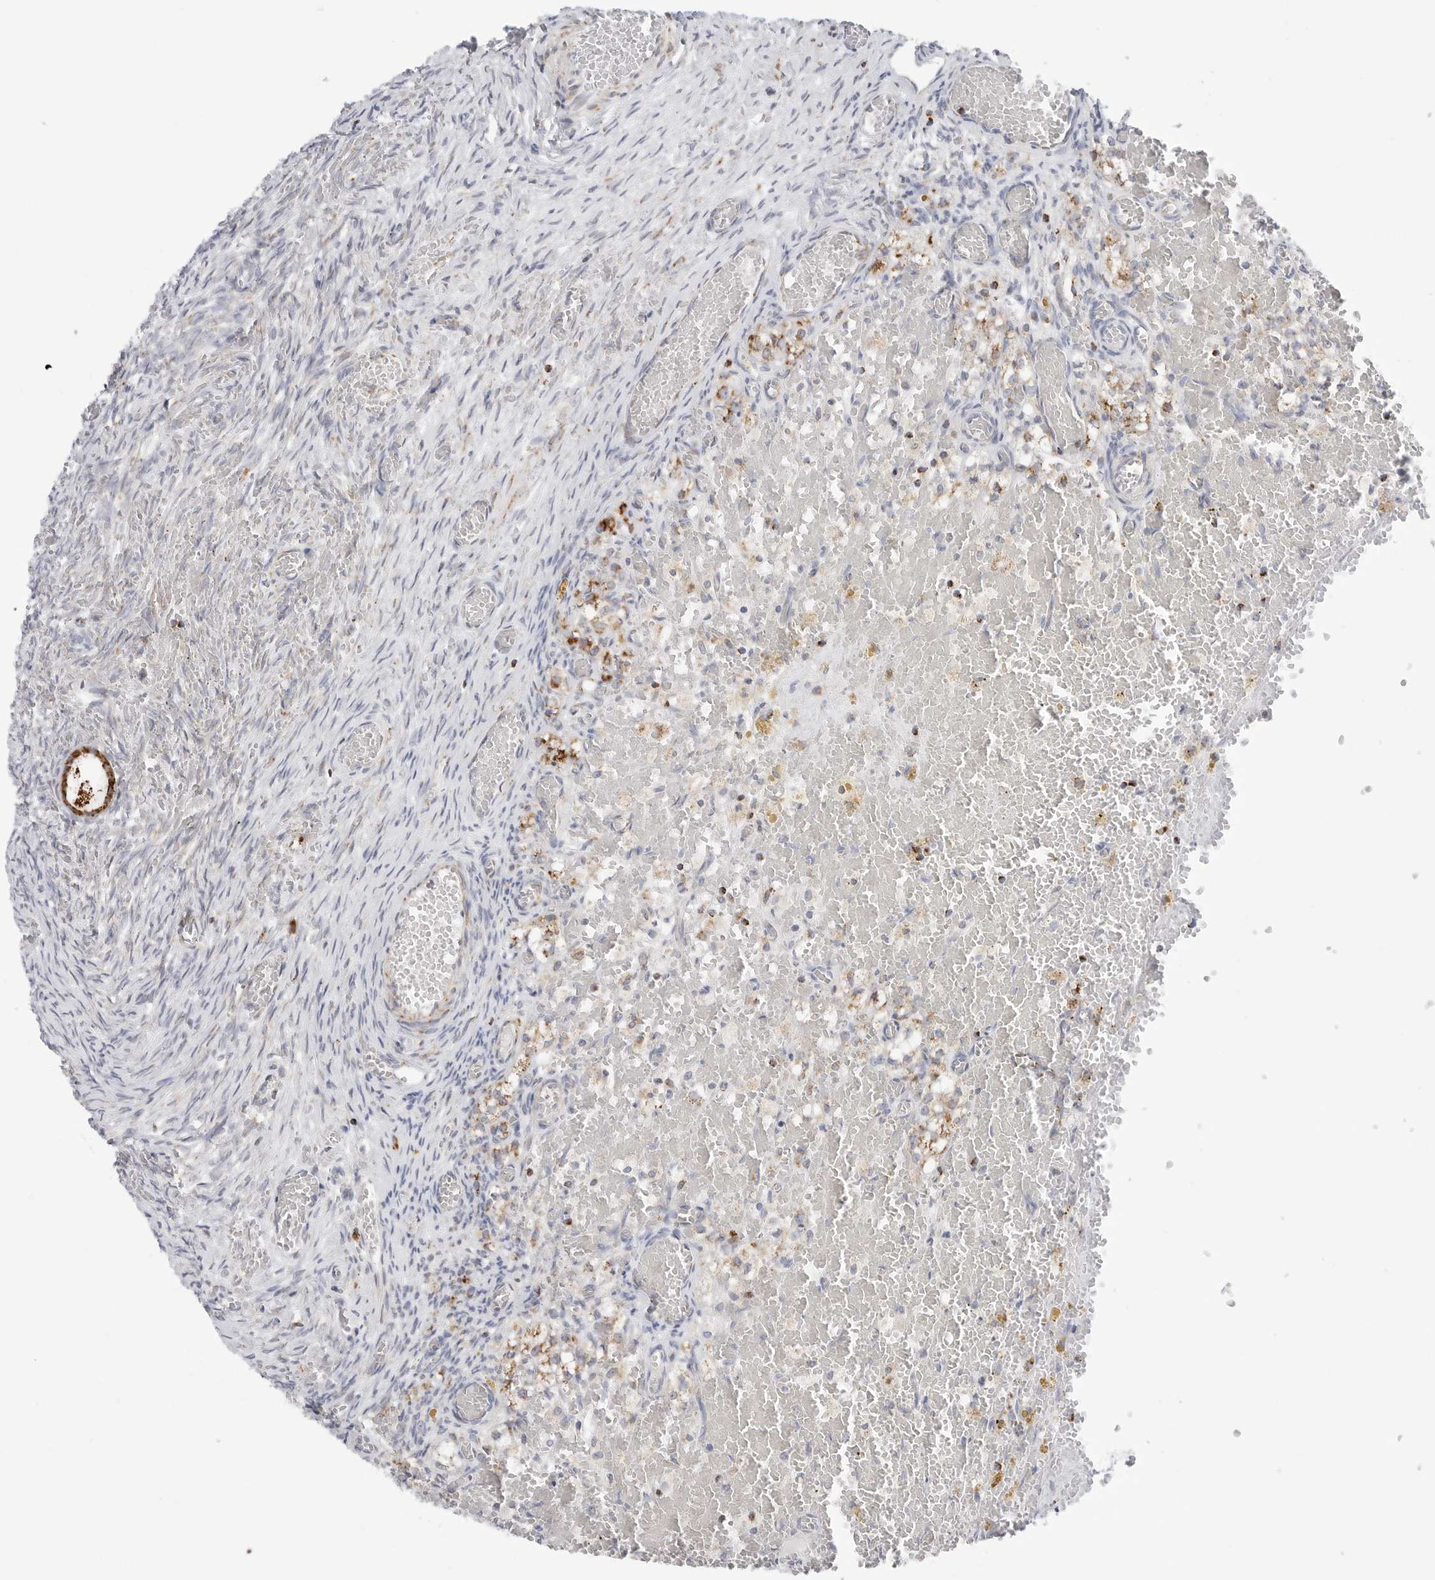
{"staining": {"intensity": "strong", "quantity": ">75%", "location": "cytoplasmic/membranous"}, "tissue": "ovary", "cell_type": "Follicle cells", "image_type": "normal", "snomed": [{"axis": "morphology", "description": "Adenocarcinoma, NOS"}, {"axis": "topography", "description": "Endometrium"}], "caption": "A high-resolution image shows immunohistochemistry (IHC) staining of normal ovary, which exhibits strong cytoplasmic/membranous staining in about >75% of follicle cells. The protein is shown in brown color, while the nuclei are stained blue.", "gene": "ATP5IF1", "patient": {"sex": "female", "age": 32}}